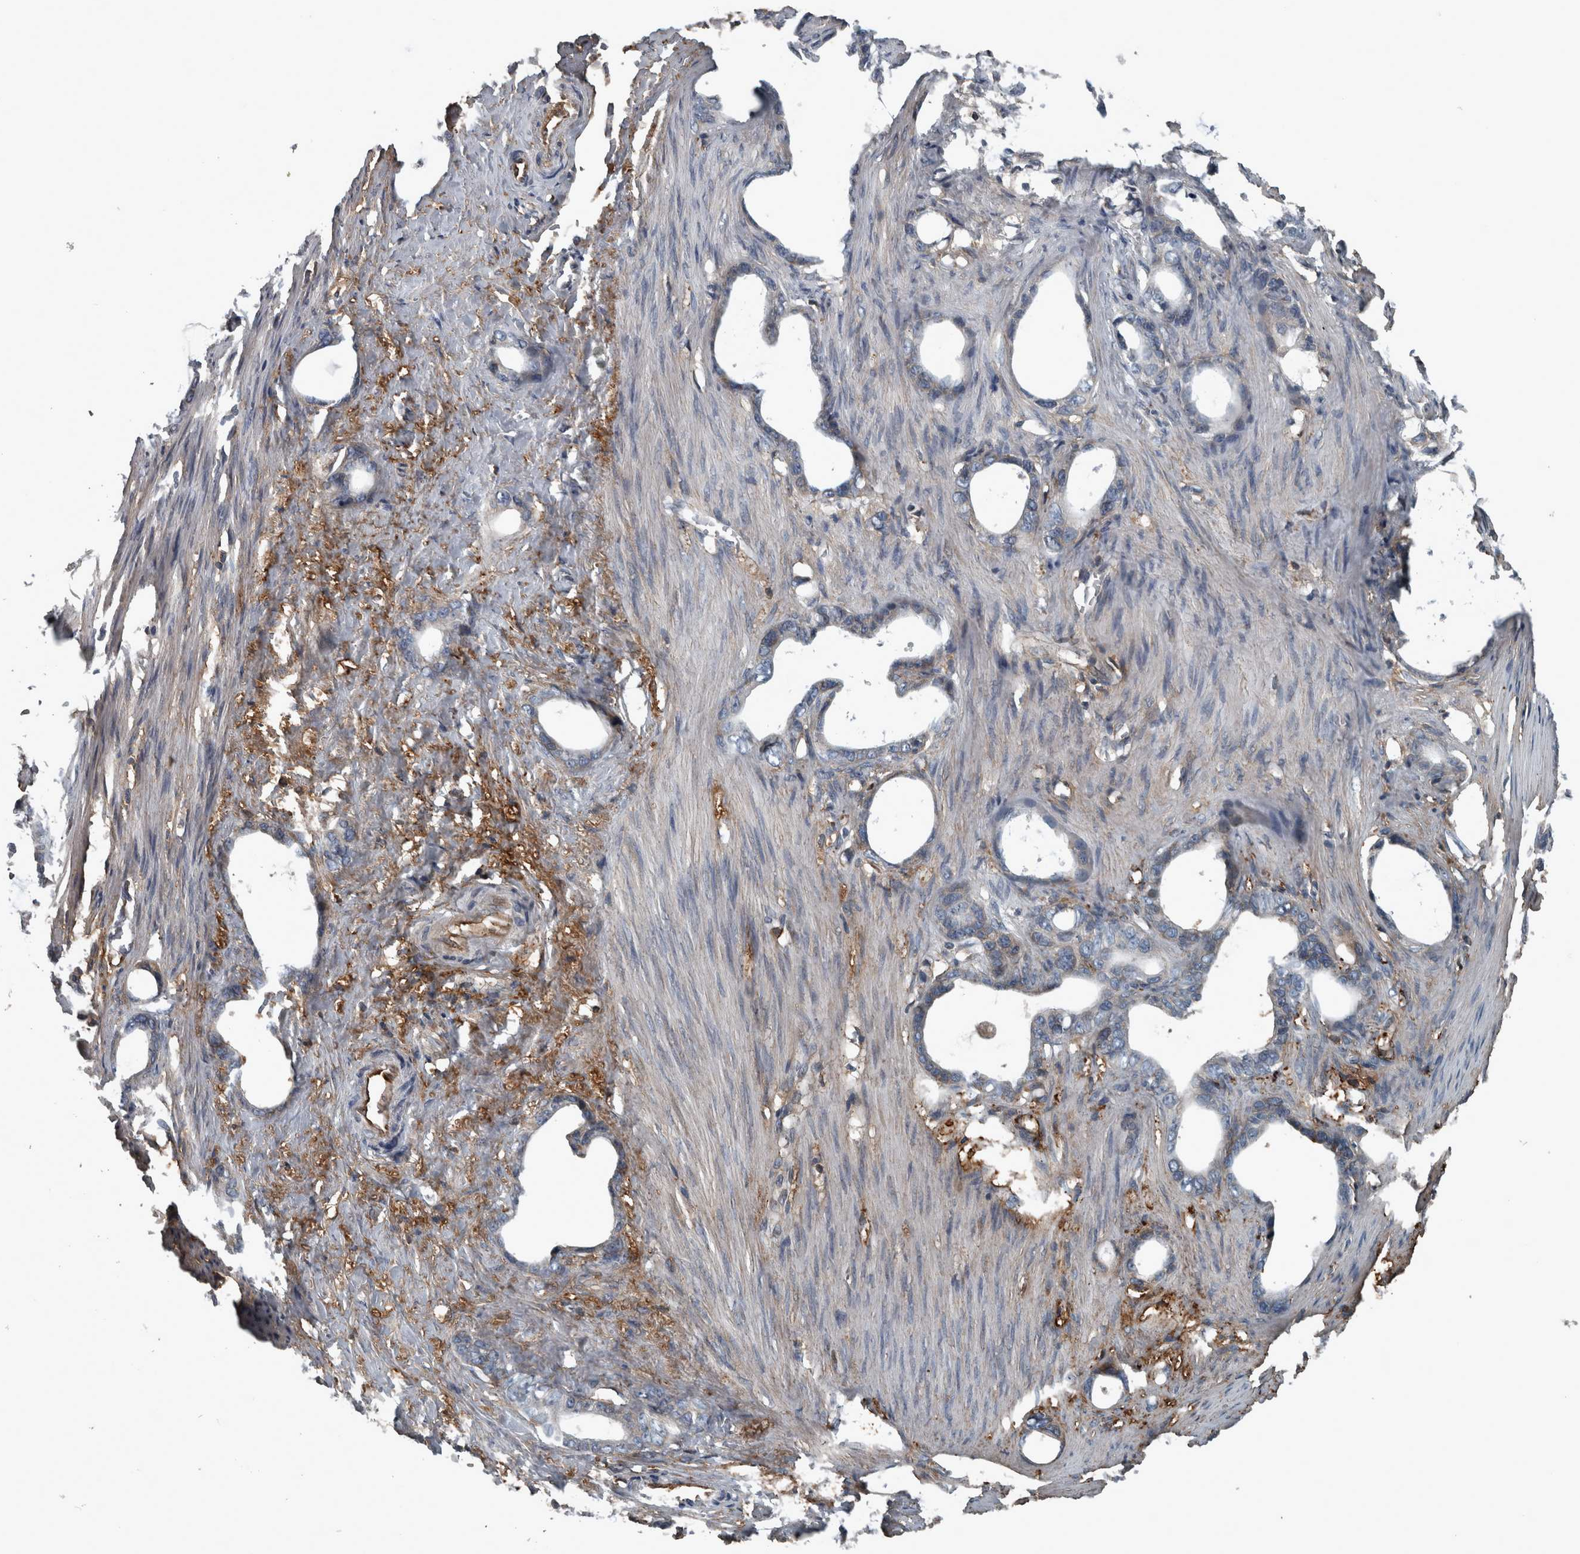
{"staining": {"intensity": "weak", "quantity": "<25%", "location": "cytoplasmic/membranous"}, "tissue": "stomach cancer", "cell_type": "Tumor cells", "image_type": "cancer", "snomed": [{"axis": "morphology", "description": "Adenocarcinoma, NOS"}, {"axis": "topography", "description": "Stomach"}], "caption": "DAB (3,3'-diaminobenzidine) immunohistochemical staining of stomach adenocarcinoma shows no significant expression in tumor cells.", "gene": "EXOC8", "patient": {"sex": "female", "age": 75}}